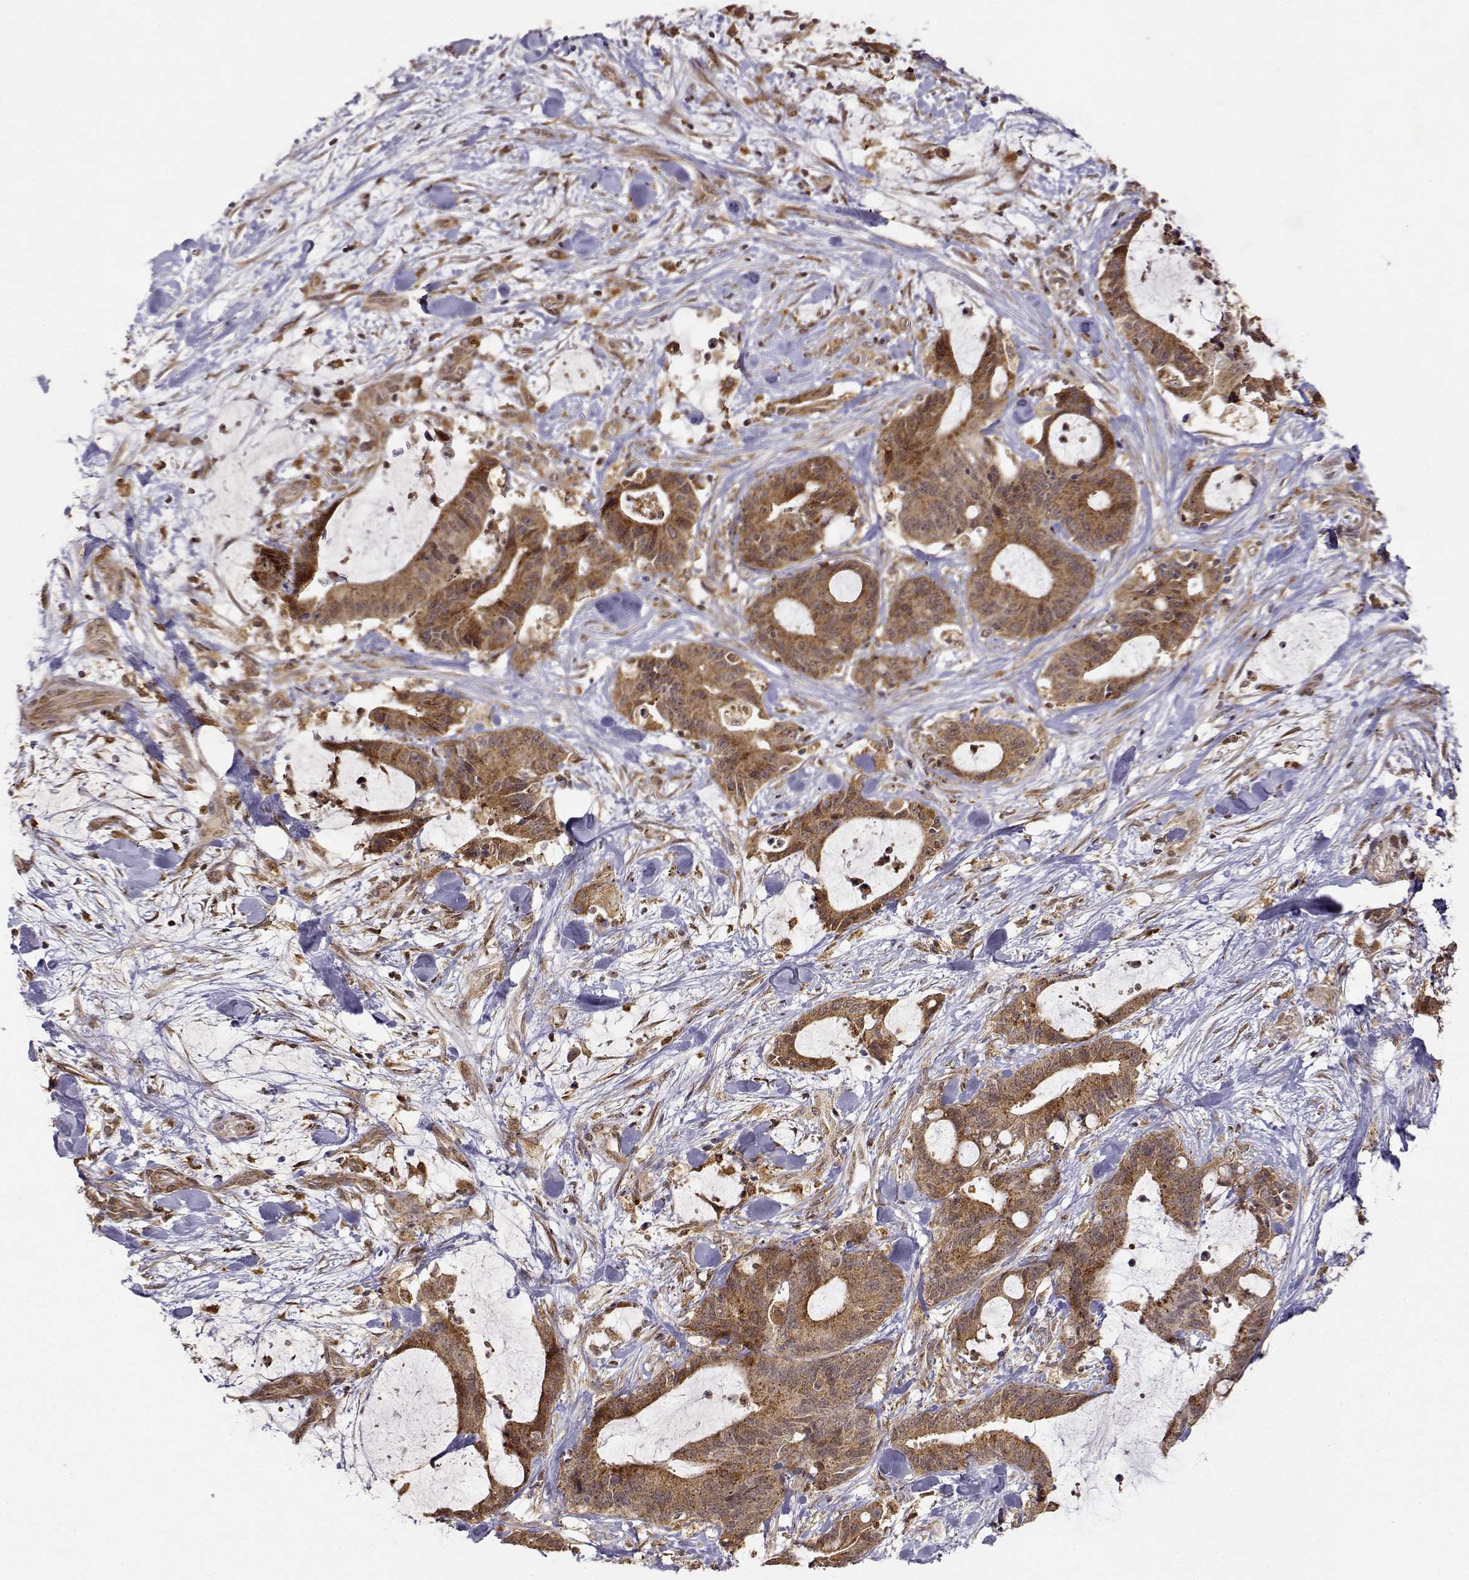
{"staining": {"intensity": "strong", "quantity": ">75%", "location": "cytoplasmic/membranous"}, "tissue": "liver cancer", "cell_type": "Tumor cells", "image_type": "cancer", "snomed": [{"axis": "morphology", "description": "Cholangiocarcinoma"}, {"axis": "topography", "description": "Liver"}], "caption": "Human liver cancer (cholangiocarcinoma) stained for a protein (brown) reveals strong cytoplasmic/membranous positive positivity in about >75% of tumor cells.", "gene": "RNF13", "patient": {"sex": "female", "age": 73}}